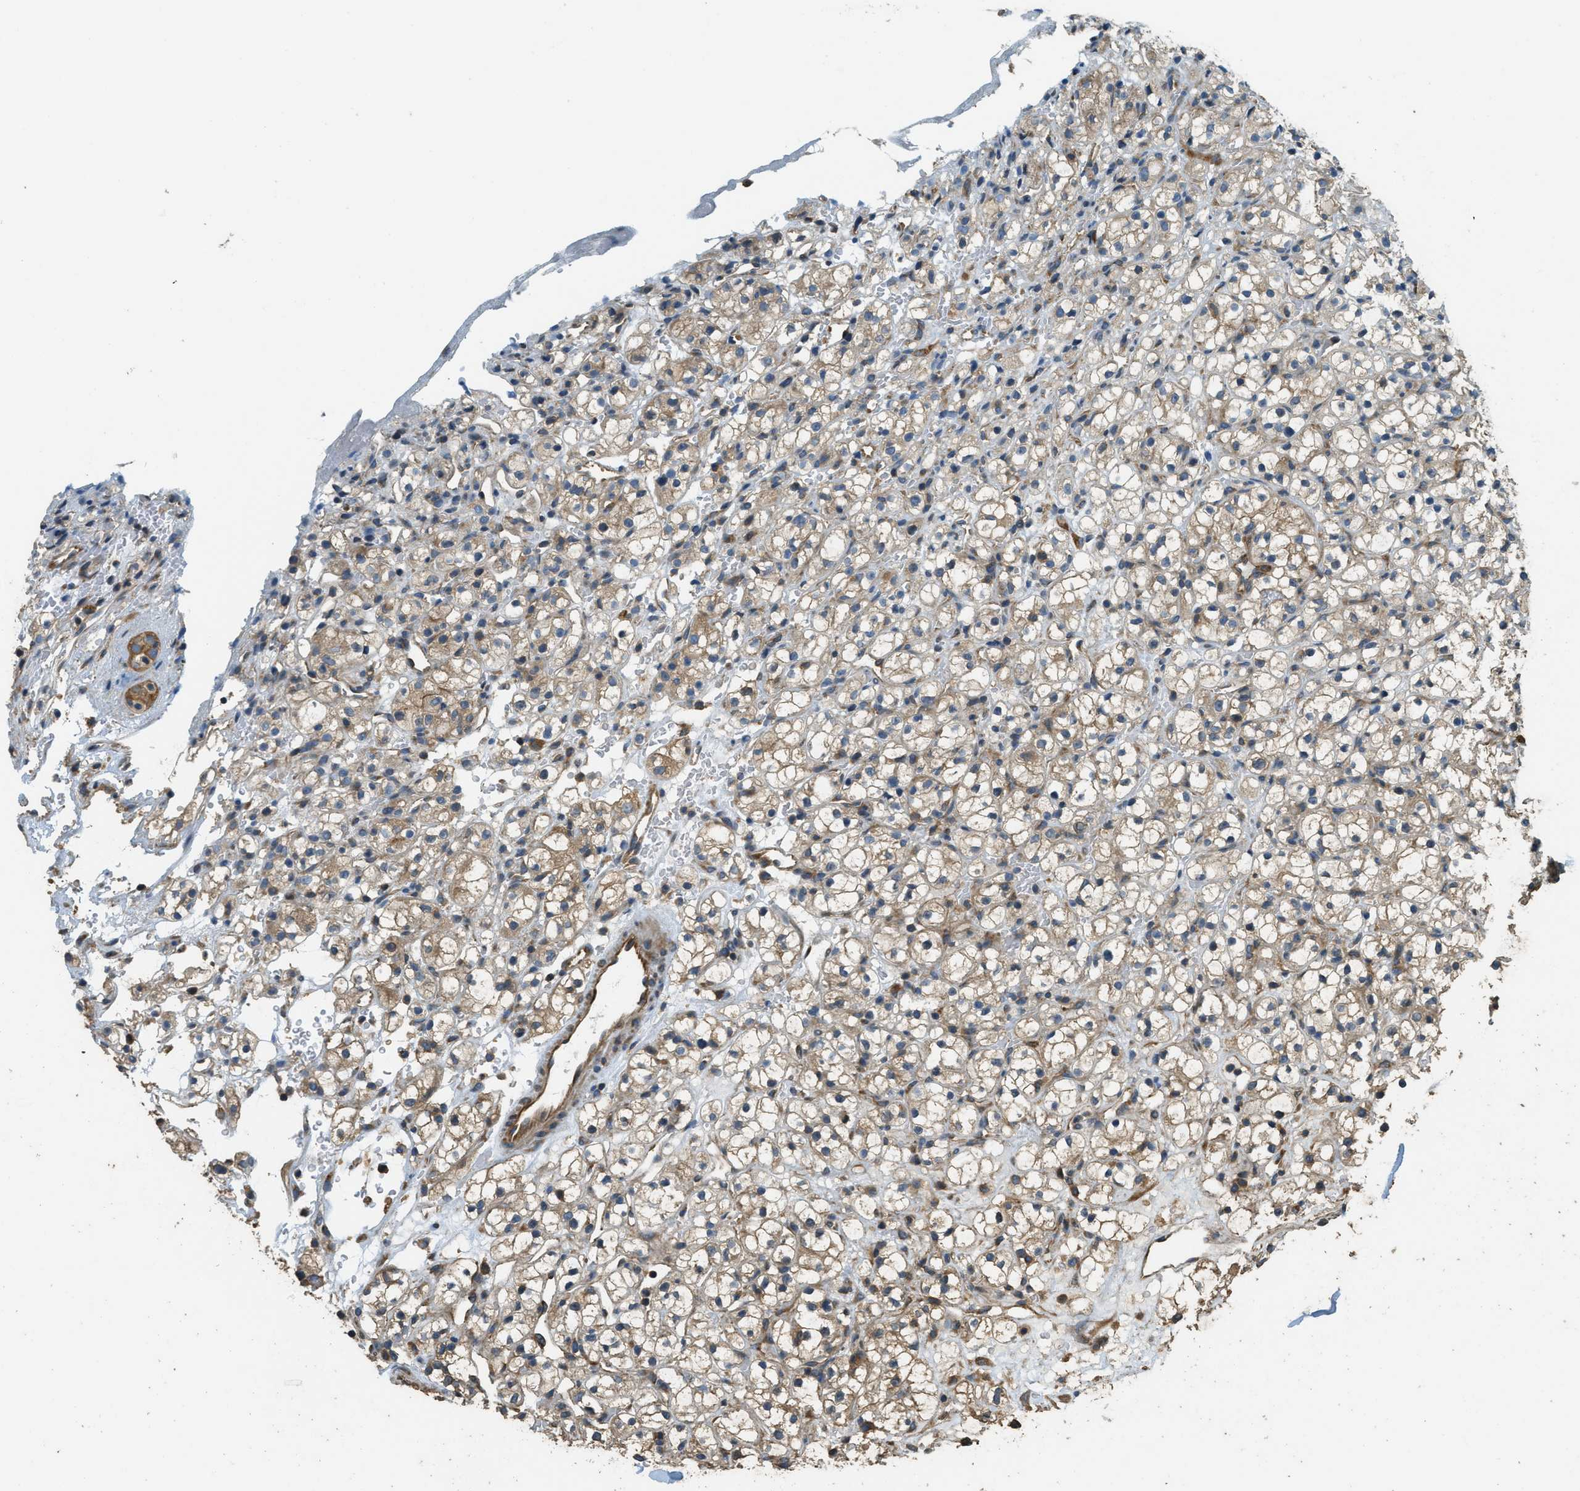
{"staining": {"intensity": "moderate", "quantity": ">75%", "location": "cytoplasmic/membranous"}, "tissue": "renal cancer", "cell_type": "Tumor cells", "image_type": "cancer", "snomed": [{"axis": "morphology", "description": "Adenocarcinoma, NOS"}, {"axis": "topography", "description": "Kidney"}], "caption": "Tumor cells demonstrate moderate cytoplasmic/membranous positivity in about >75% of cells in renal cancer (adenocarcinoma). The protein is shown in brown color, while the nuclei are stained blue.", "gene": "MARS1", "patient": {"sex": "male", "age": 61}}